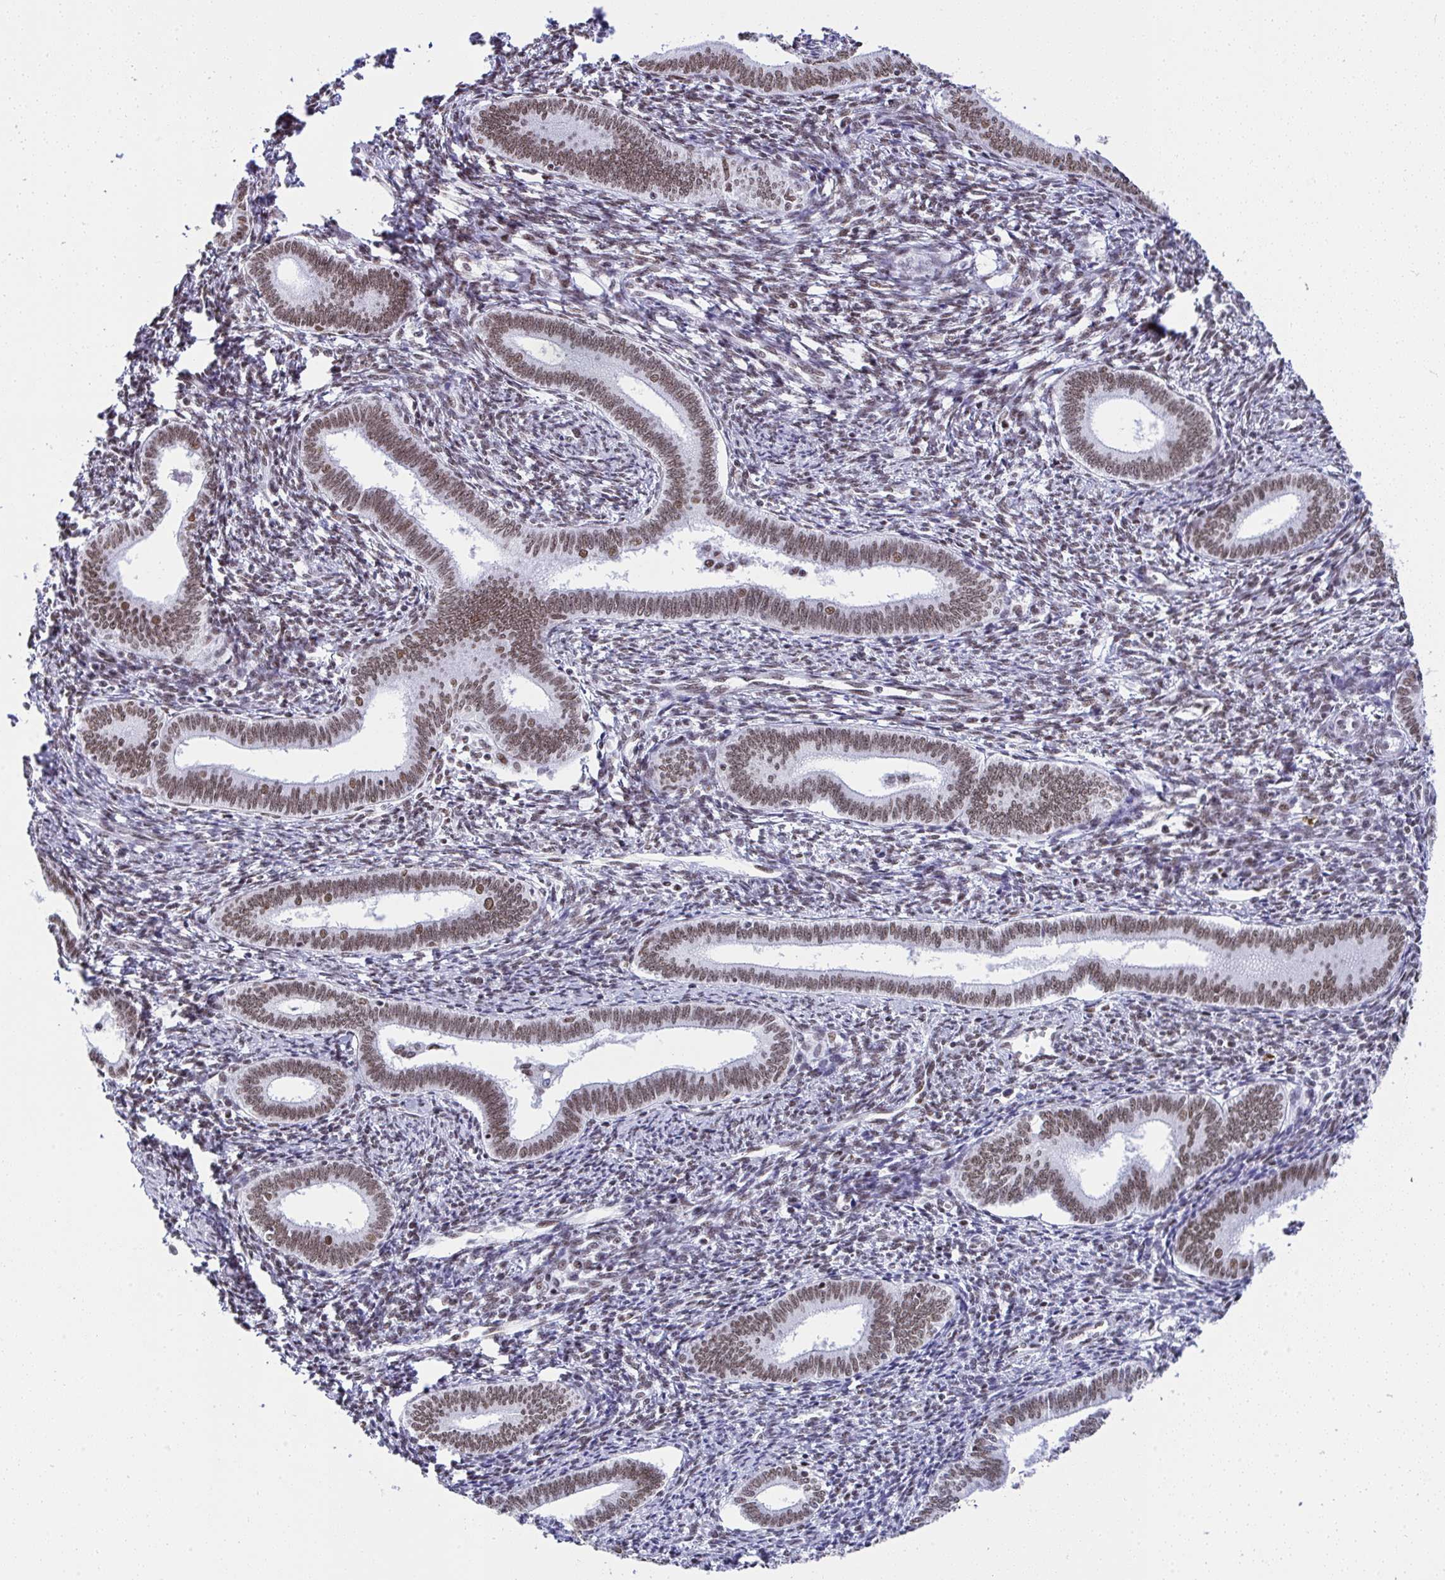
{"staining": {"intensity": "moderate", "quantity": "<25%", "location": "nuclear"}, "tissue": "endometrium", "cell_type": "Cells in endometrial stroma", "image_type": "normal", "snomed": [{"axis": "morphology", "description": "Normal tissue, NOS"}, {"axis": "topography", "description": "Endometrium"}], "caption": "A photomicrograph of endometrium stained for a protein reveals moderate nuclear brown staining in cells in endometrial stroma. Nuclei are stained in blue.", "gene": "DDX52", "patient": {"sex": "female", "age": 41}}